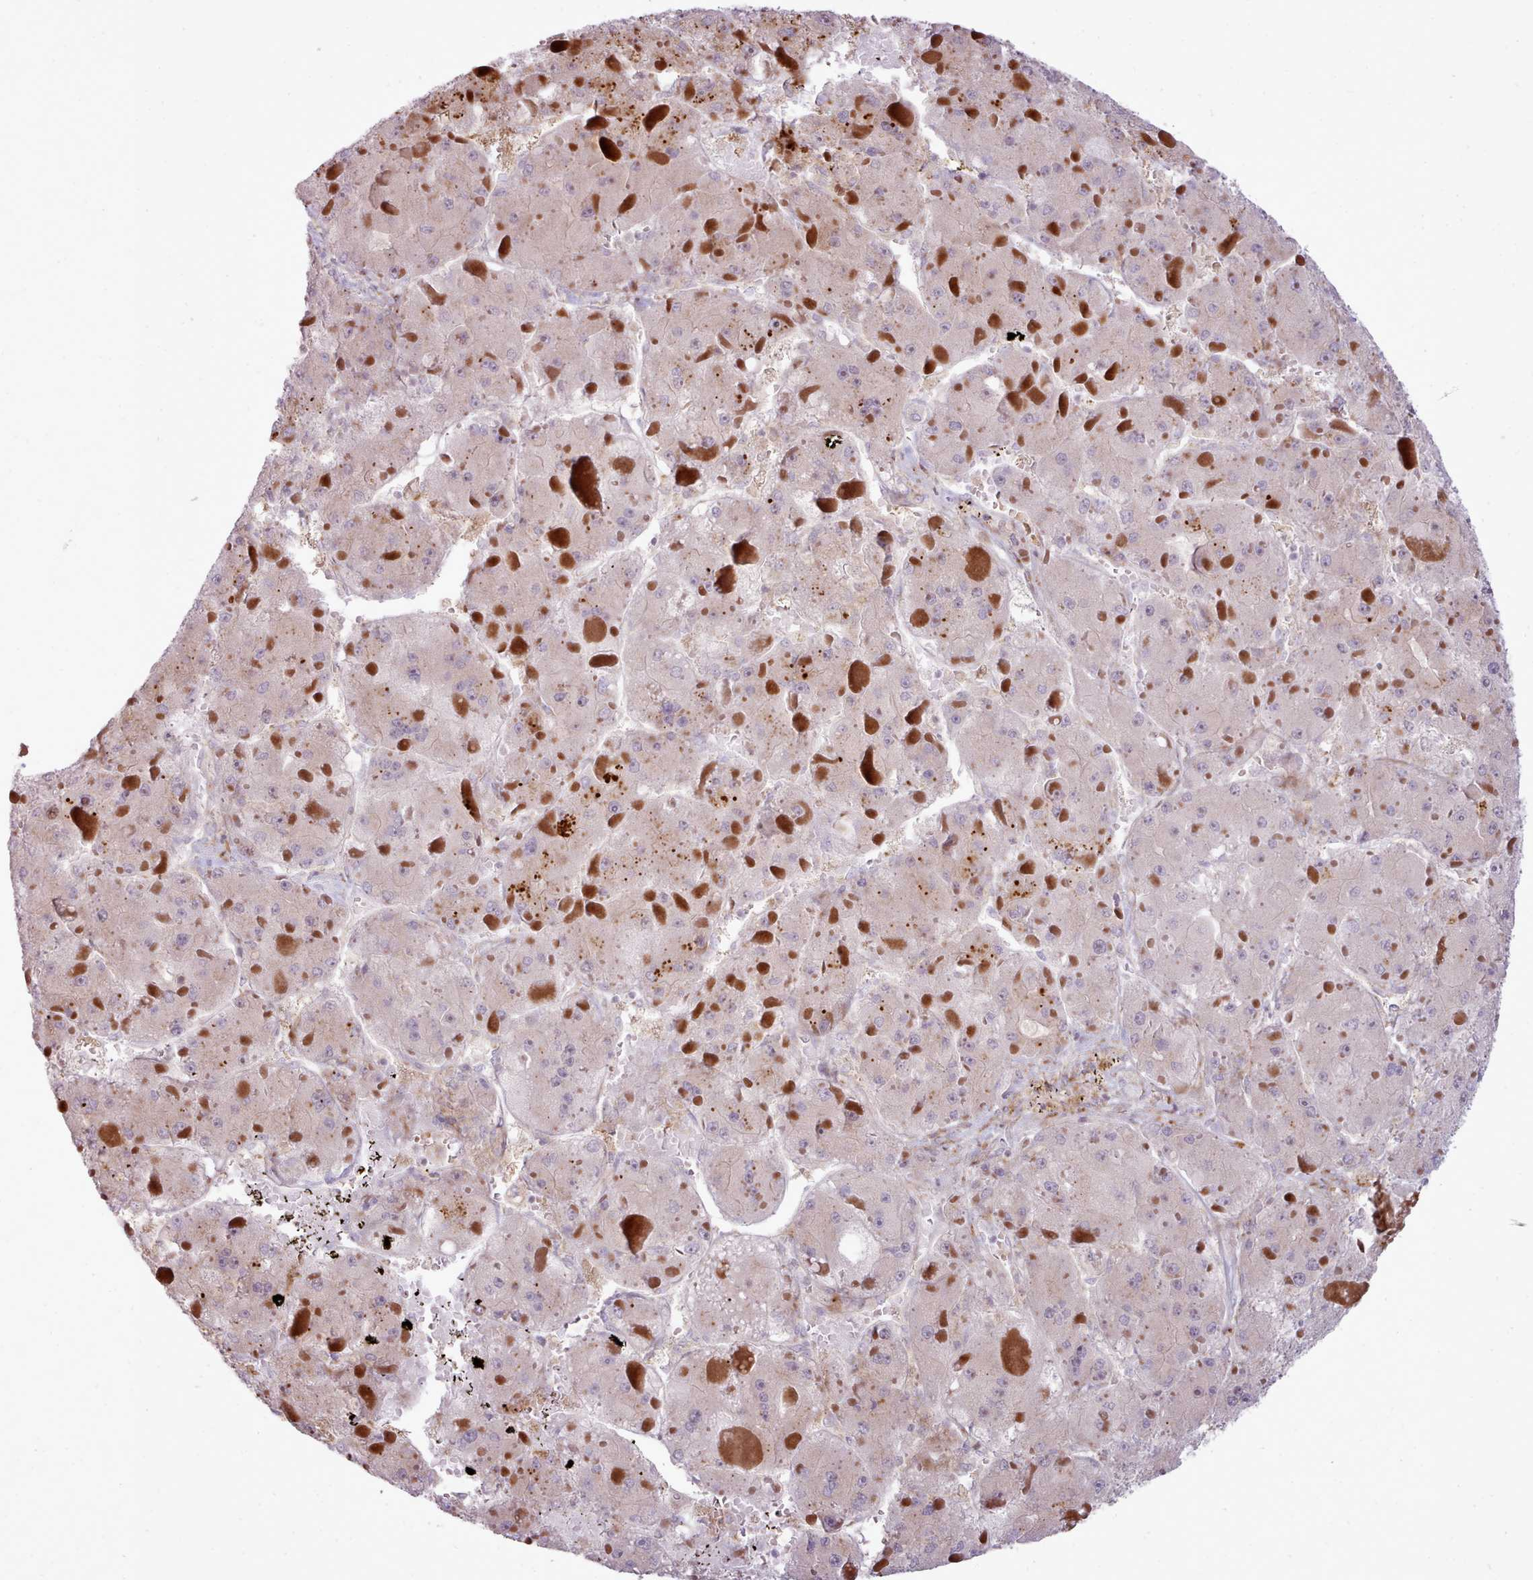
{"staining": {"intensity": "negative", "quantity": "none", "location": "none"}, "tissue": "liver cancer", "cell_type": "Tumor cells", "image_type": "cancer", "snomed": [{"axis": "morphology", "description": "Carcinoma, Hepatocellular, NOS"}, {"axis": "topography", "description": "Liver"}], "caption": "Liver hepatocellular carcinoma was stained to show a protein in brown. There is no significant staining in tumor cells. The staining is performed using DAB brown chromogen with nuclei counter-stained in using hematoxylin.", "gene": "PPP3R2", "patient": {"sex": "female", "age": 73}}